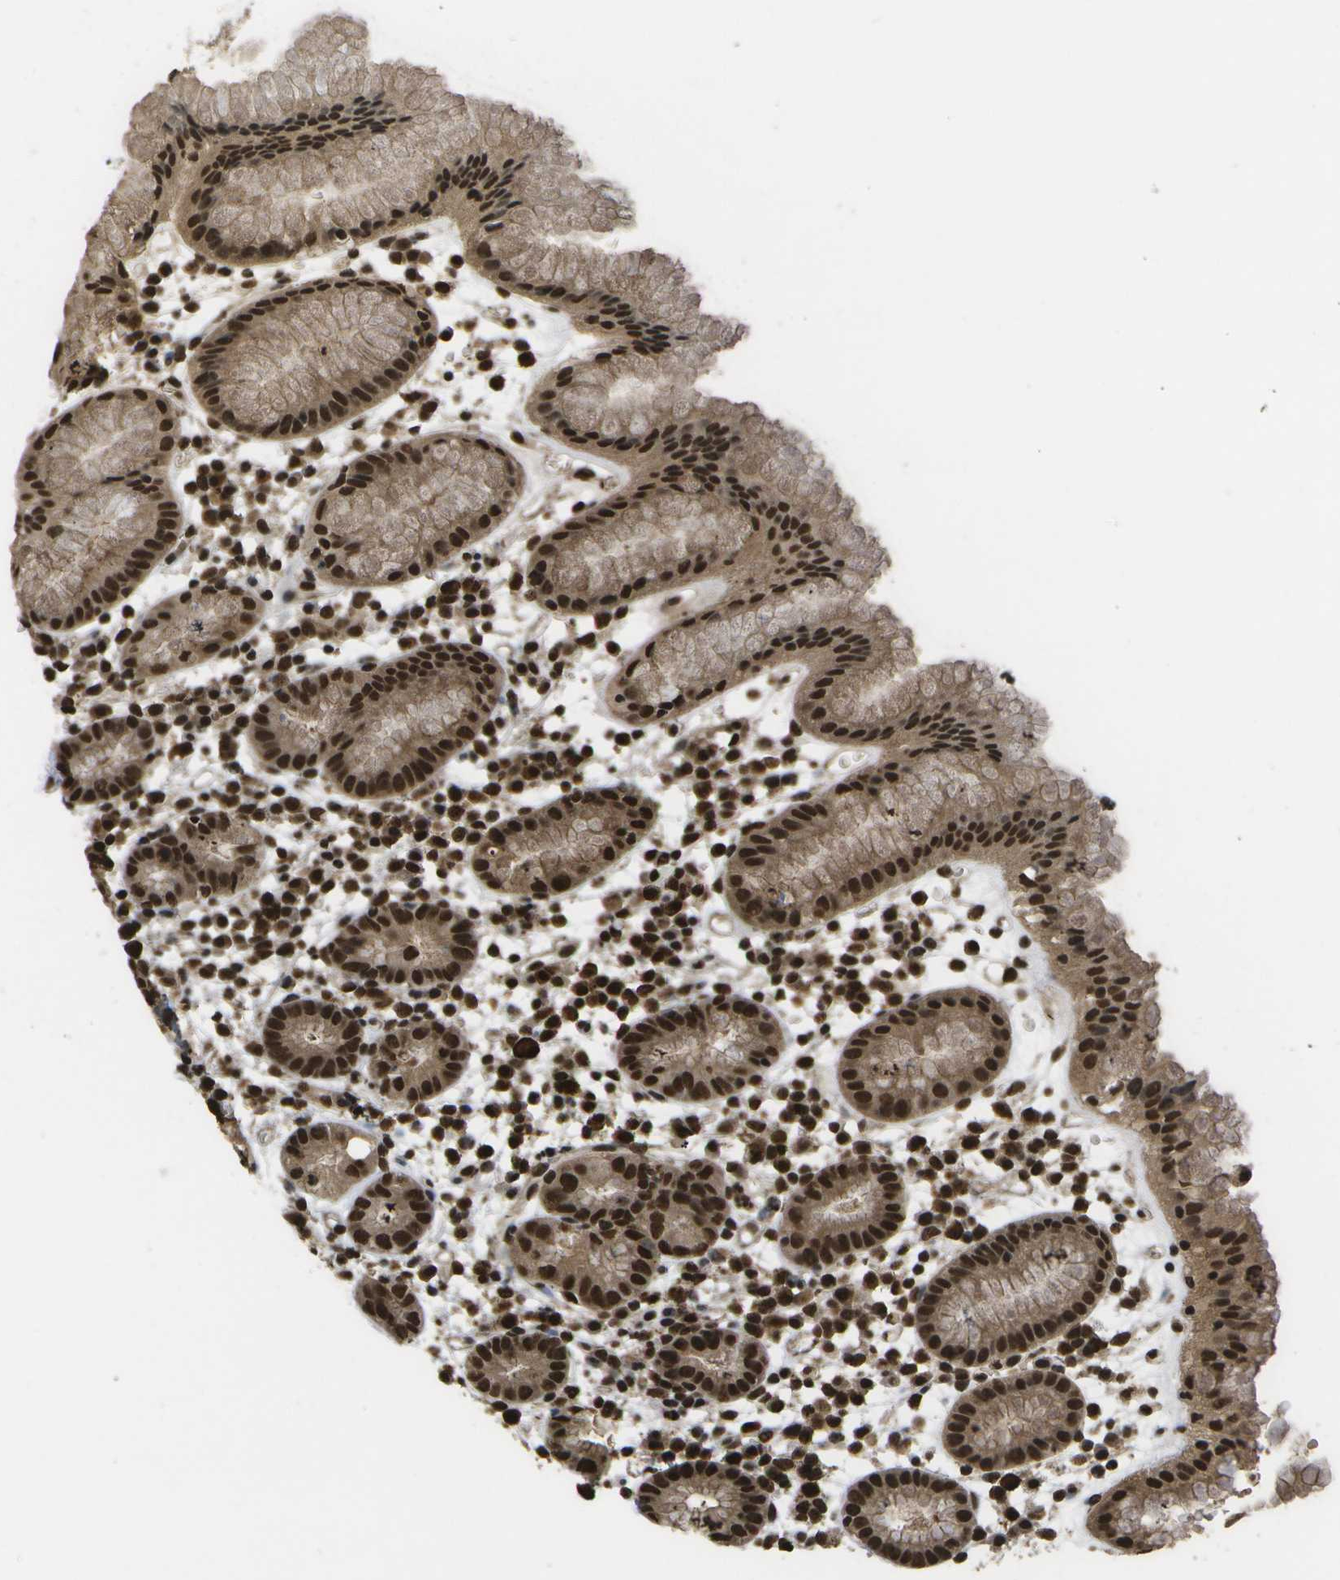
{"staining": {"intensity": "strong", "quantity": ">75%", "location": "cytoplasmic/membranous,nuclear"}, "tissue": "stomach", "cell_type": "Glandular cells", "image_type": "normal", "snomed": [{"axis": "morphology", "description": "Normal tissue, NOS"}, {"axis": "topography", "description": "Stomach"}, {"axis": "topography", "description": "Stomach, lower"}], "caption": "Unremarkable stomach shows strong cytoplasmic/membranous,nuclear positivity in about >75% of glandular cells, visualized by immunohistochemistry.", "gene": "SPEN", "patient": {"sex": "female", "age": 75}}